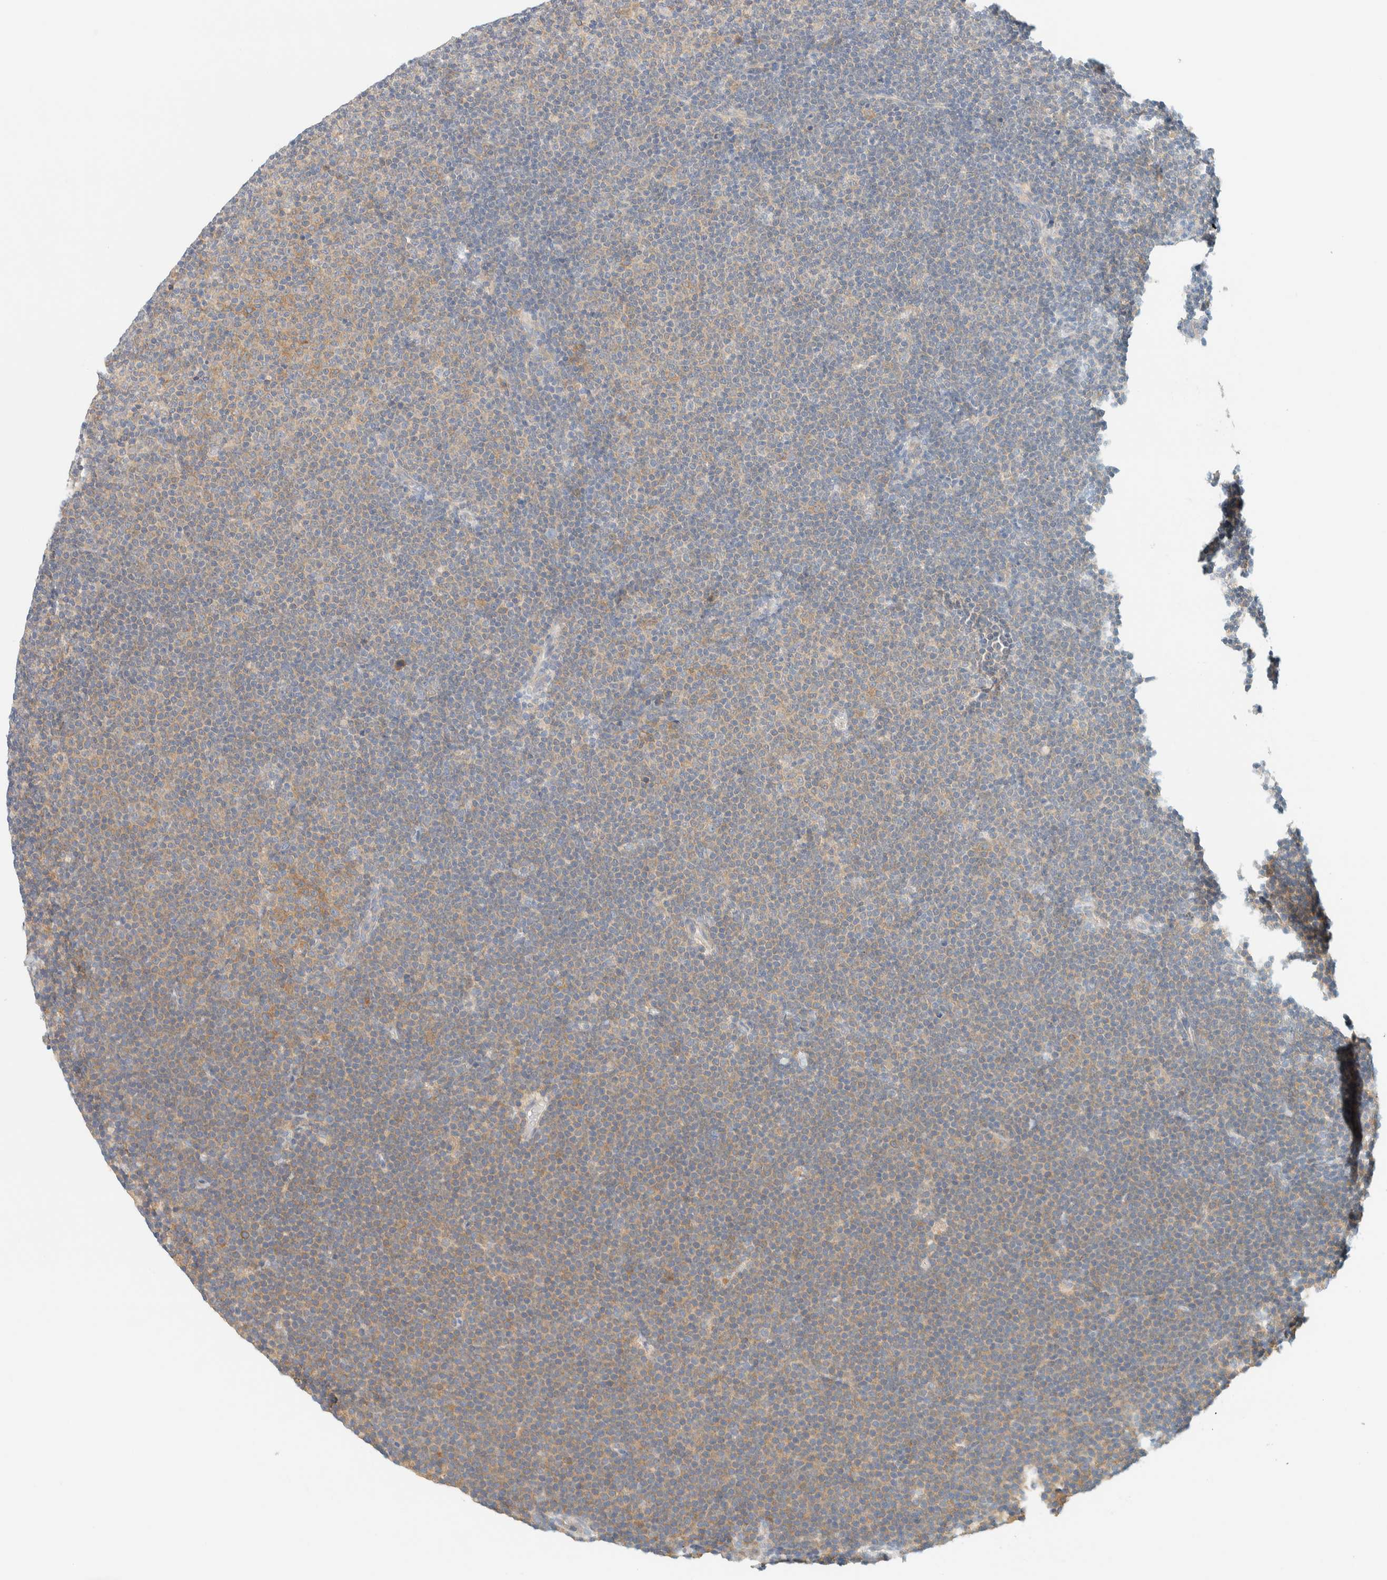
{"staining": {"intensity": "weak", "quantity": ">75%", "location": "cytoplasmic/membranous"}, "tissue": "lymphoma", "cell_type": "Tumor cells", "image_type": "cancer", "snomed": [{"axis": "morphology", "description": "Malignant lymphoma, non-Hodgkin's type, Low grade"}, {"axis": "topography", "description": "Lymph node"}], "caption": "This image exhibits immunohistochemistry staining of human lymphoma, with low weak cytoplasmic/membranous staining in about >75% of tumor cells.", "gene": "PTGES3L-AARSD1", "patient": {"sex": "female", "age": 53}}